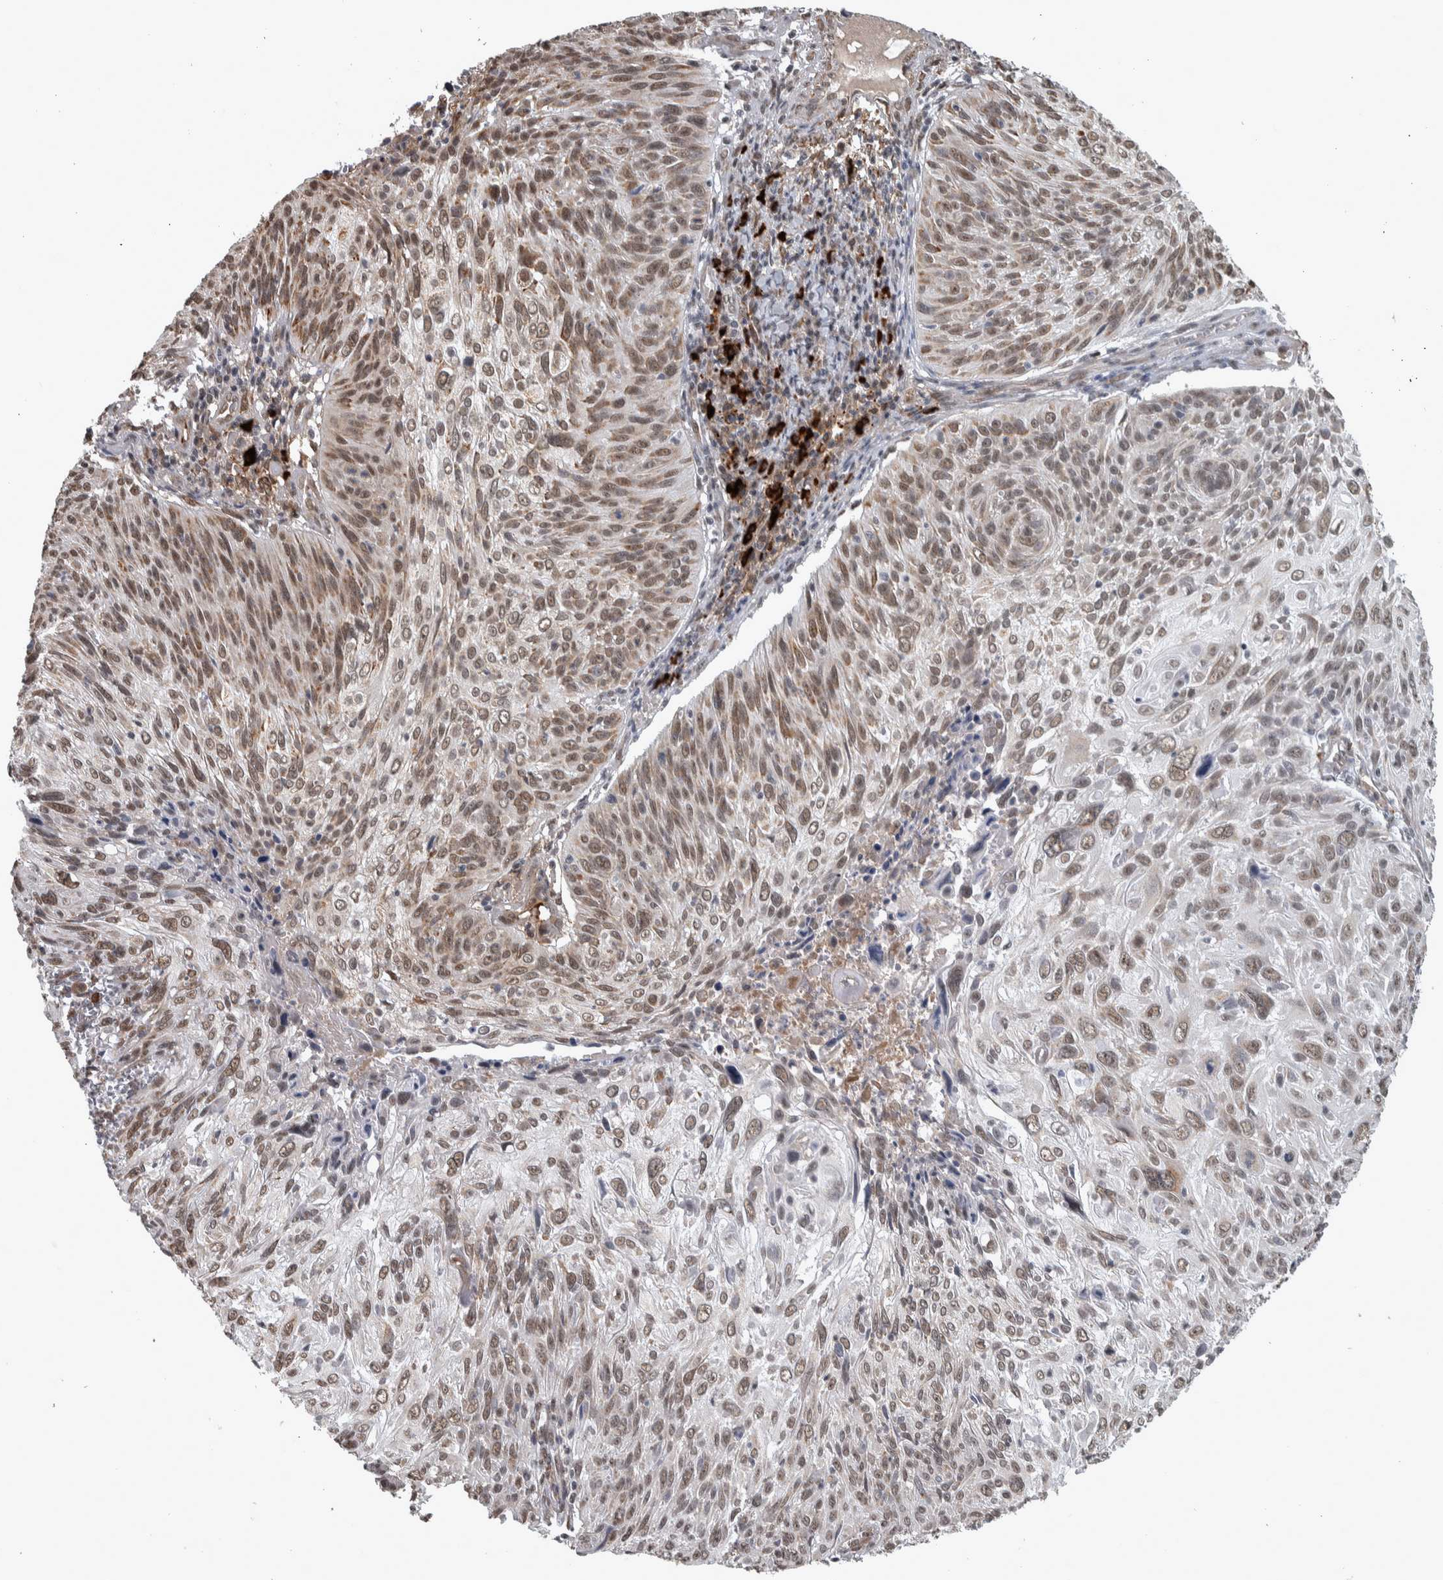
{"staining": {"intensity": "moderate", "quantity": ">75%", "location": "nuclear"}, "tissue": "cervical cancer", "cell_type": "Tumor cells", "image_type": "cancer", "snomed": [{"axis": "morphology", "description": "Squamous cell carcinoma, NOS"}, {"axis": "topography", "description": "Cervix"}], "caption": "DAB (3,3'-diaminobenzidine) immunohistochemical staining of human cervical cancer (squamous cell carcinoma) exhibits moderate nuclear protein expression in approximately >75% of tumor cells.", "gene": "DDX42", "patient": {"sex": "female", "age": 51}}